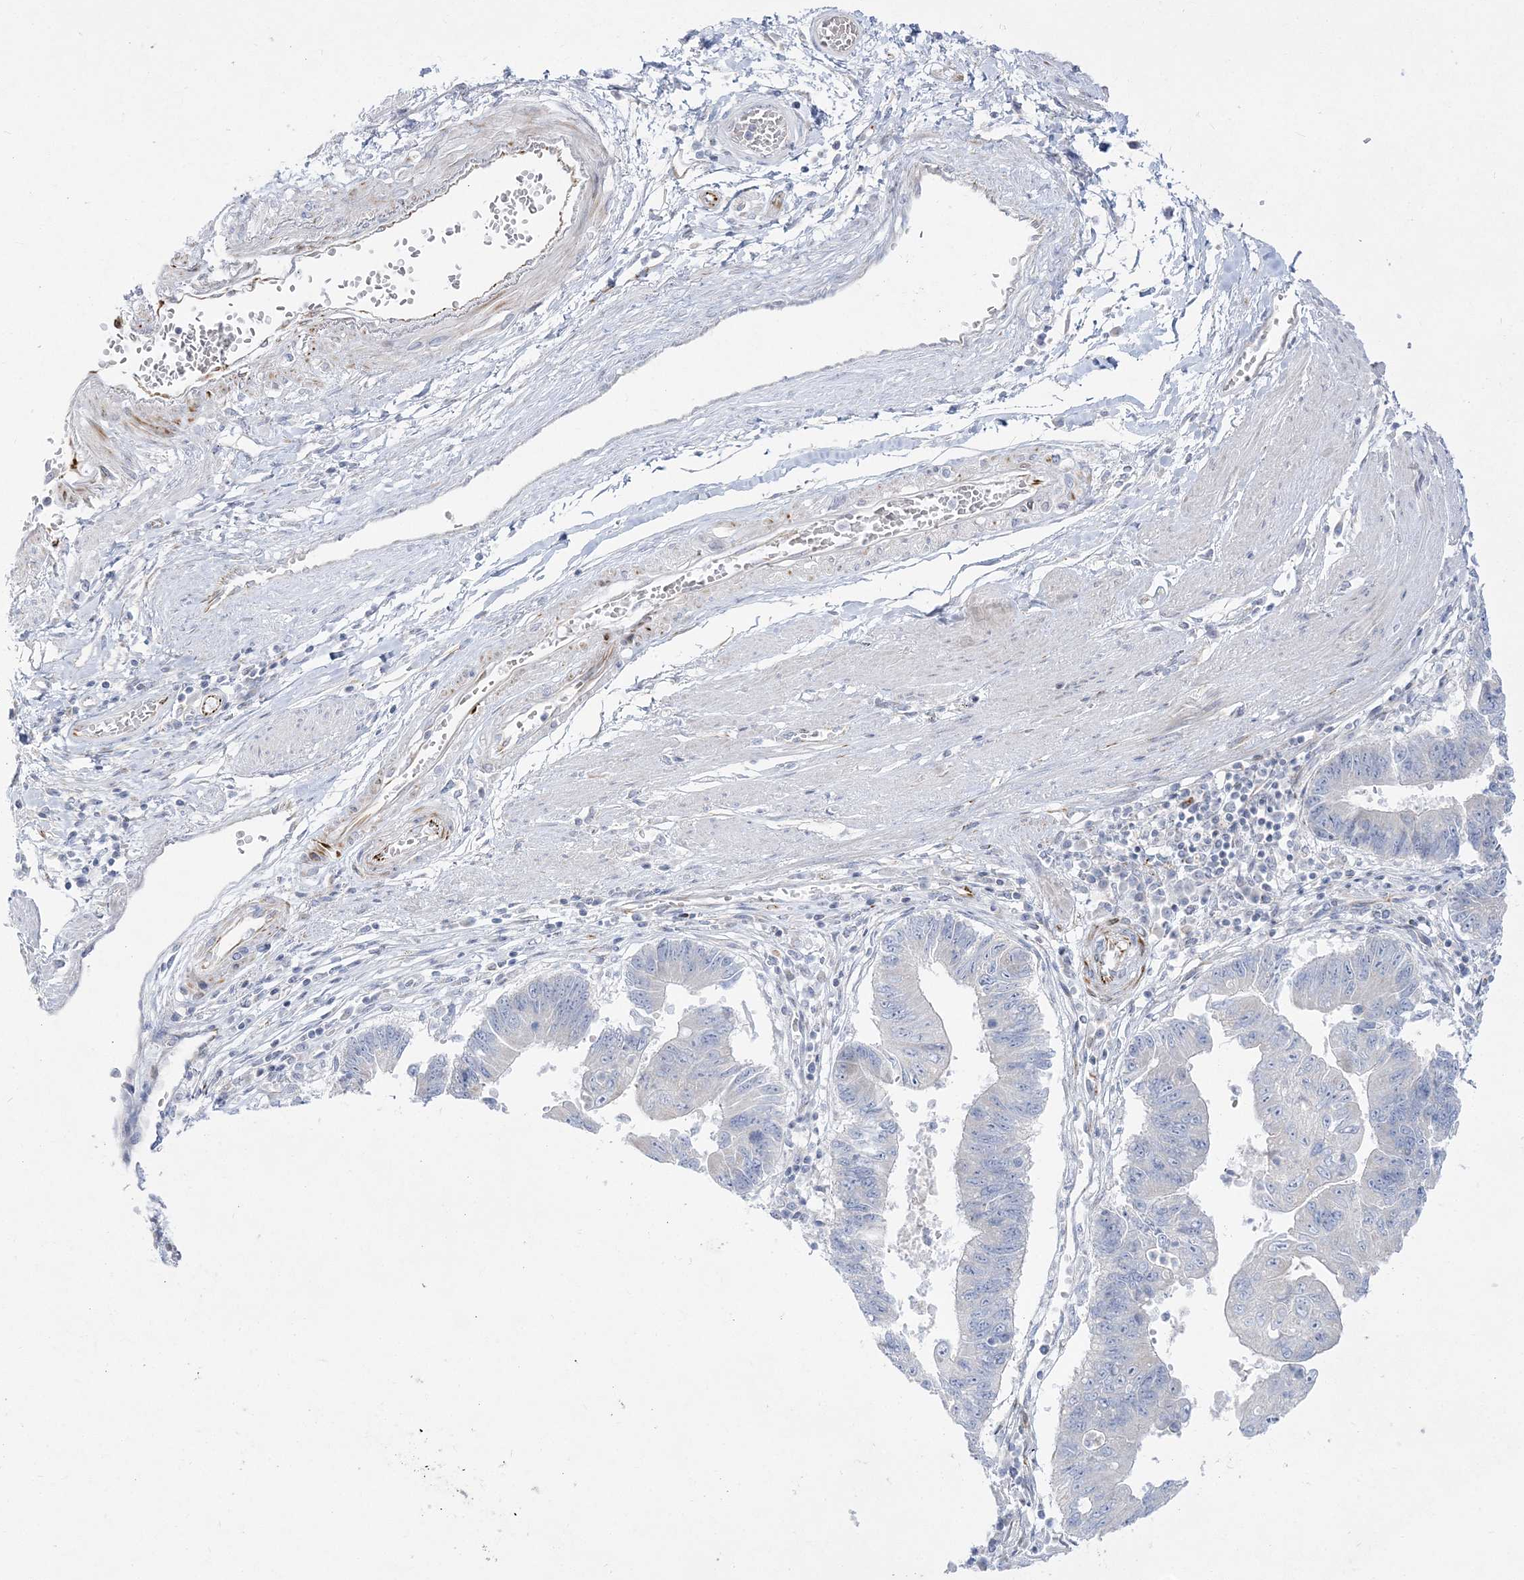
{"staining": {"intensity": "negative", "quantity": "none", "location": "none"}, "tissue": "stomach cancer", "cell_type": "Tumor cells", "image_type": "cancer", "snomed": [{"axis": "morphology", "description": "Adenocarcinoma, NOS"}, {"axis": "topography", "description": "Stomach"}], "caption": "Immunohistochemistry (IHC) of human adenocarcinoma (stomach) demonstrates no expression in tumor cells. (IHC, brightfield microscopy, high magnification).", "gene": "GPAT2", "patient": {"sex": "male", "age": 59}}